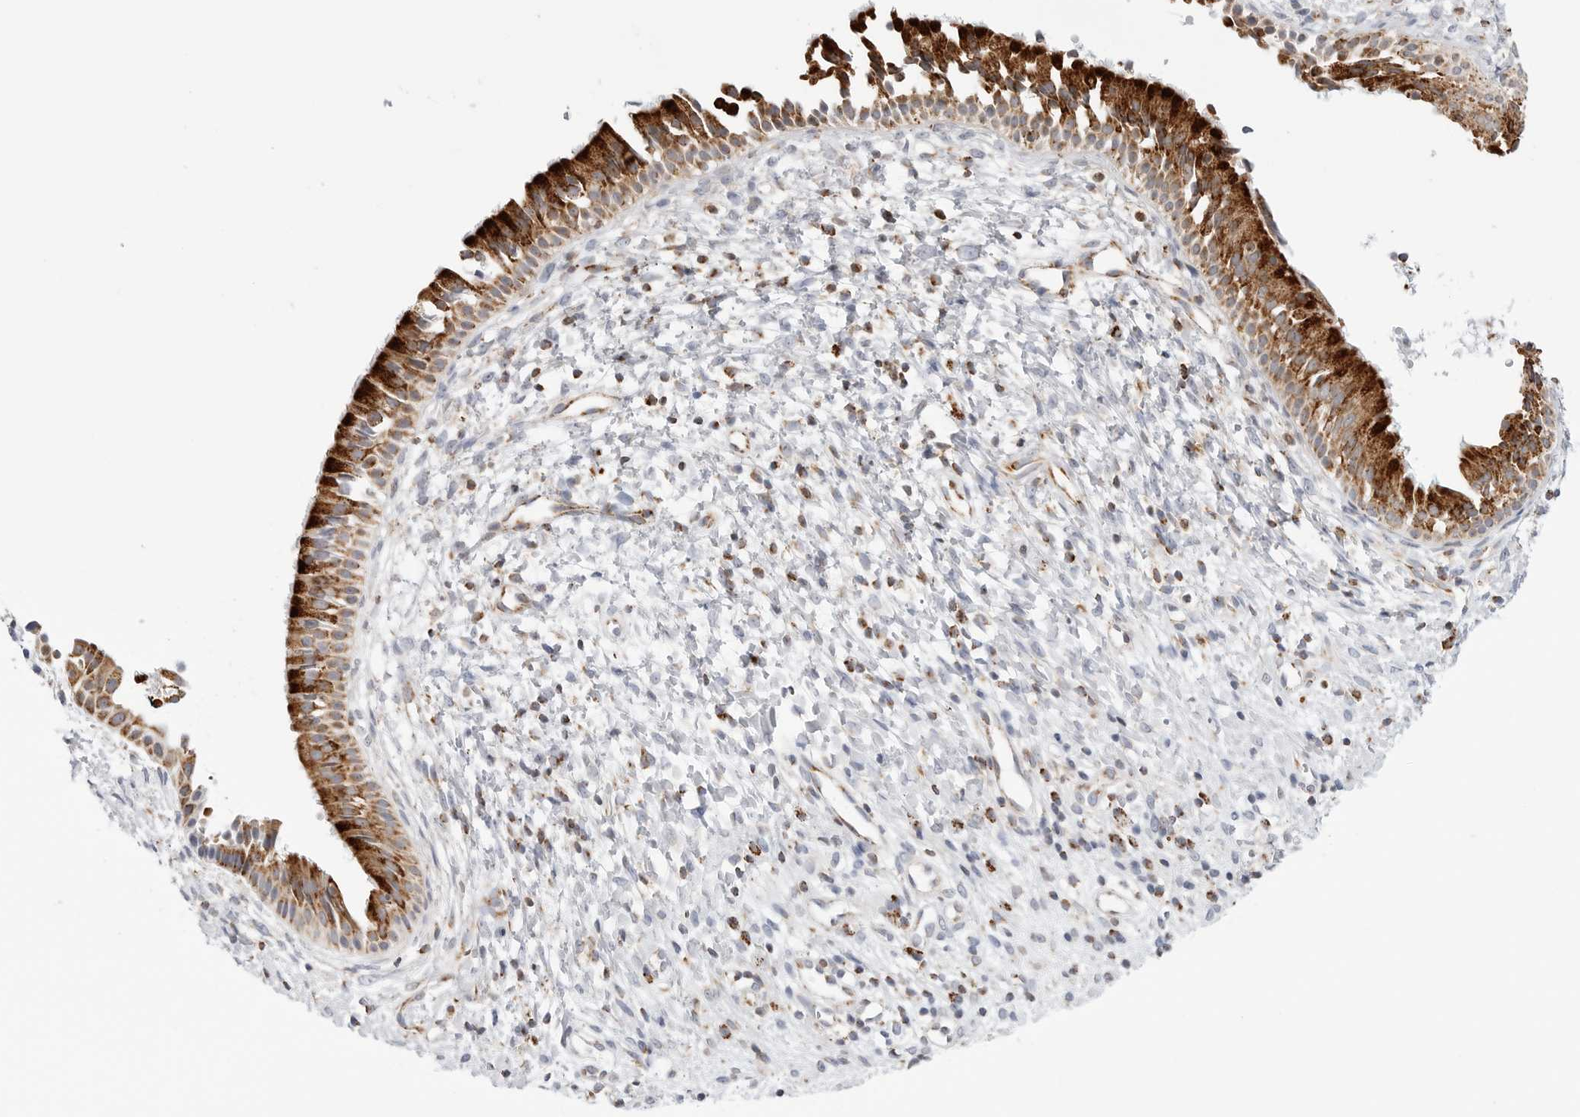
{"staining": {"intensity": "strong", "quantity": ">75%", "location": "cytoplasmic/membranous"}, "tissue": "nasopharynx", "cell_type": "Respiratory epithelial cells", "image_type": "normal", "snomed": [{"axis": "morphology", "description": "Normal tissue, NOS"}, {"axis": "topography", "description": "Nasopharynx"}], "caption": "Brown immunohistochemical staining in normal human nasopharynx demonstrates strong cytoplasmic/membranous staining in about >75% of respiratory epithelial cells. (DAB (3,3'-diaminobenzidine) IHC, brown staining for protein, blue staining for nuclei).", "gene": "ATP5IF1", "patient": {"sex": "male", "age": 22}}